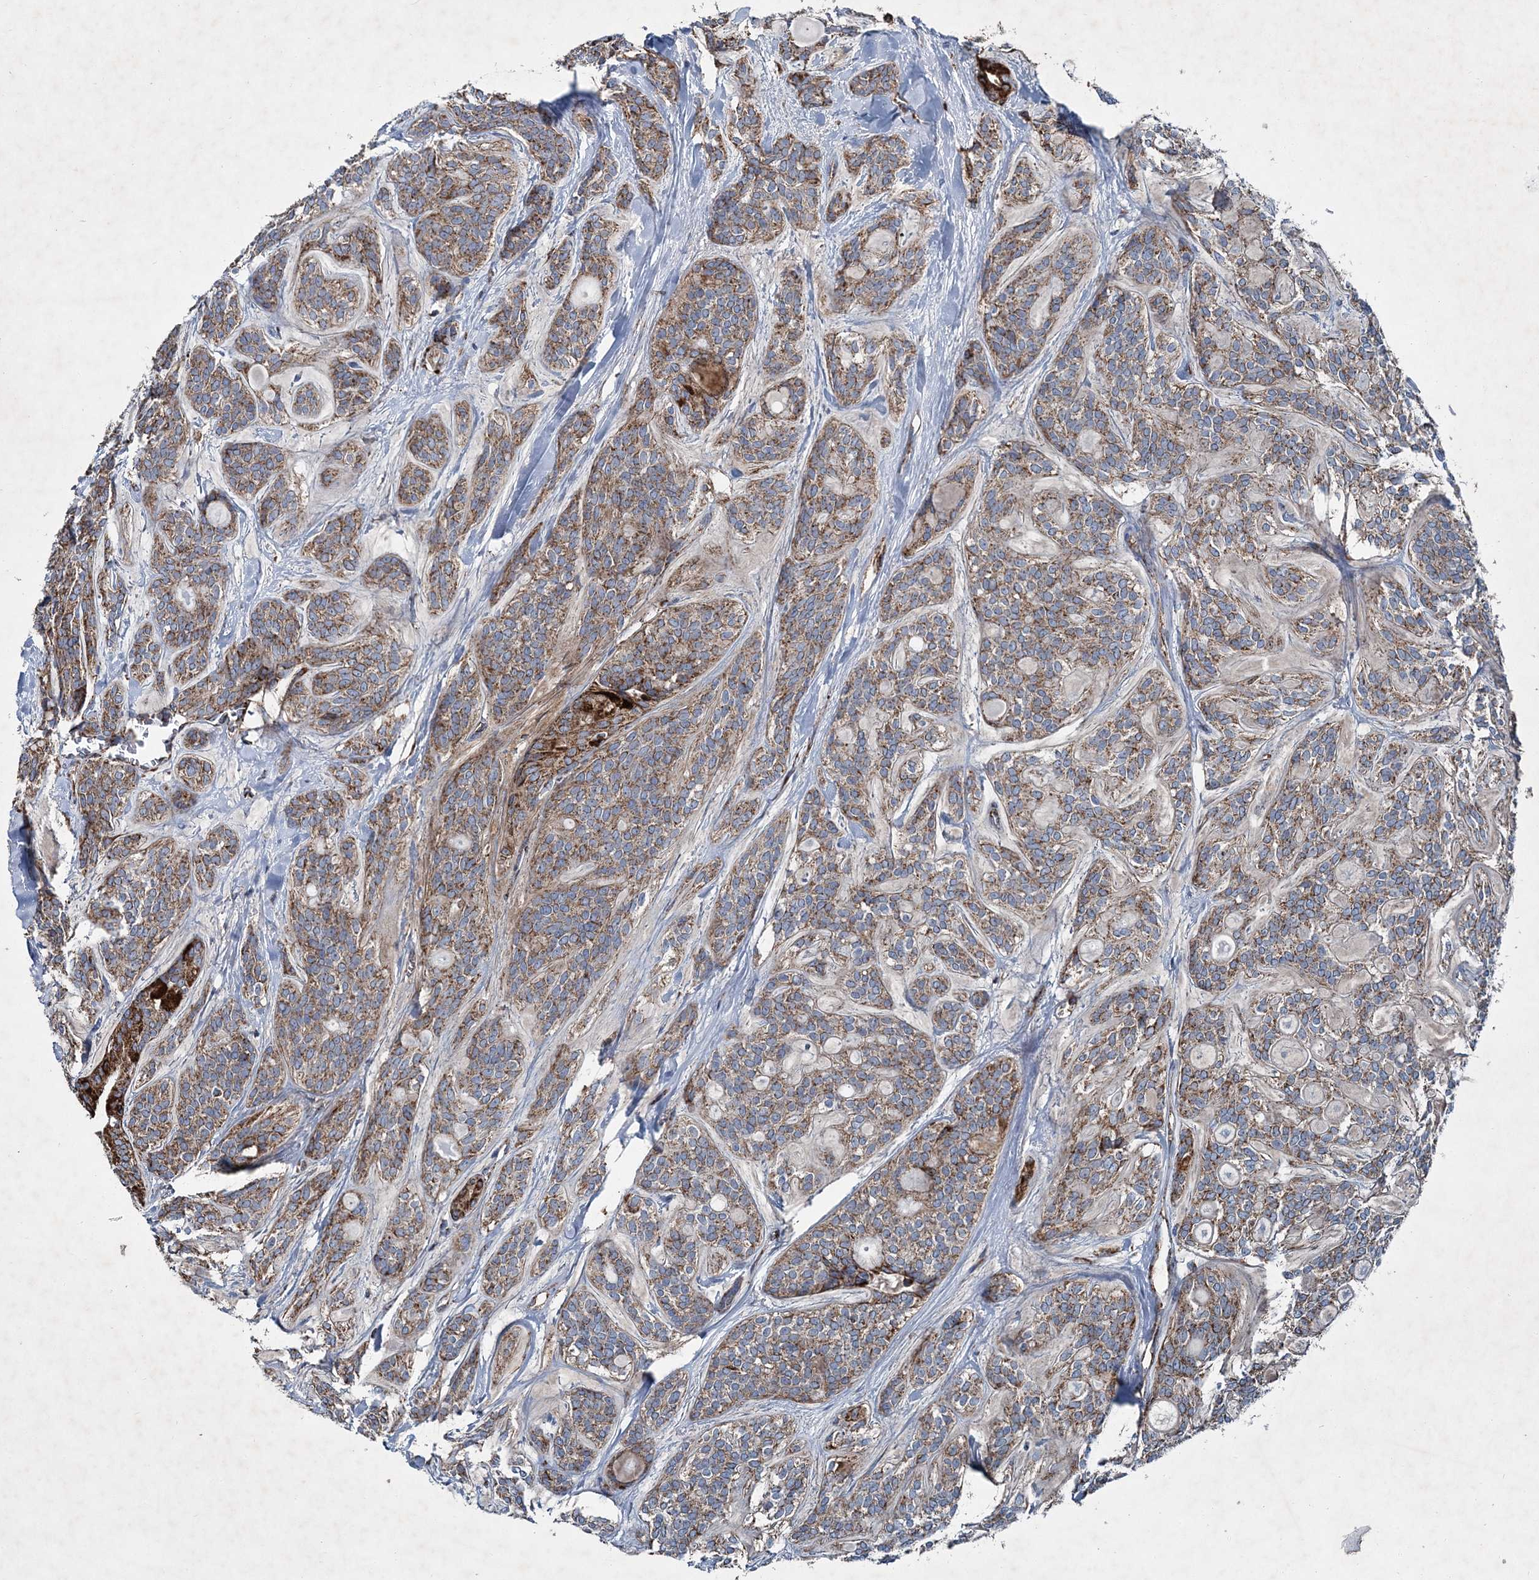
{"staining": {"intensity": "moderate", "quantity": ">75%", "location": "cytoplasmic/membranous"}, "tissue": "head and neck cancer", "cell_type": "Tumor cells", "image_type": "cancer", "snomed": [{"axis": "morphology", "description": "Adenocarcinoma, NOS"}, {"axis": "topography", "description": "Head-Neck"}], "caption": "Immunohistochemistry photomicrograph of adenocarcinoma (head and neck) stained for a protein (brown), which exhibits medium levels of moderate cytoplasmic/membranous positivity in approximately >75% of tumor cells.", "gene": "SPAG16", "patient": {"sex": "male", "age": 66}}